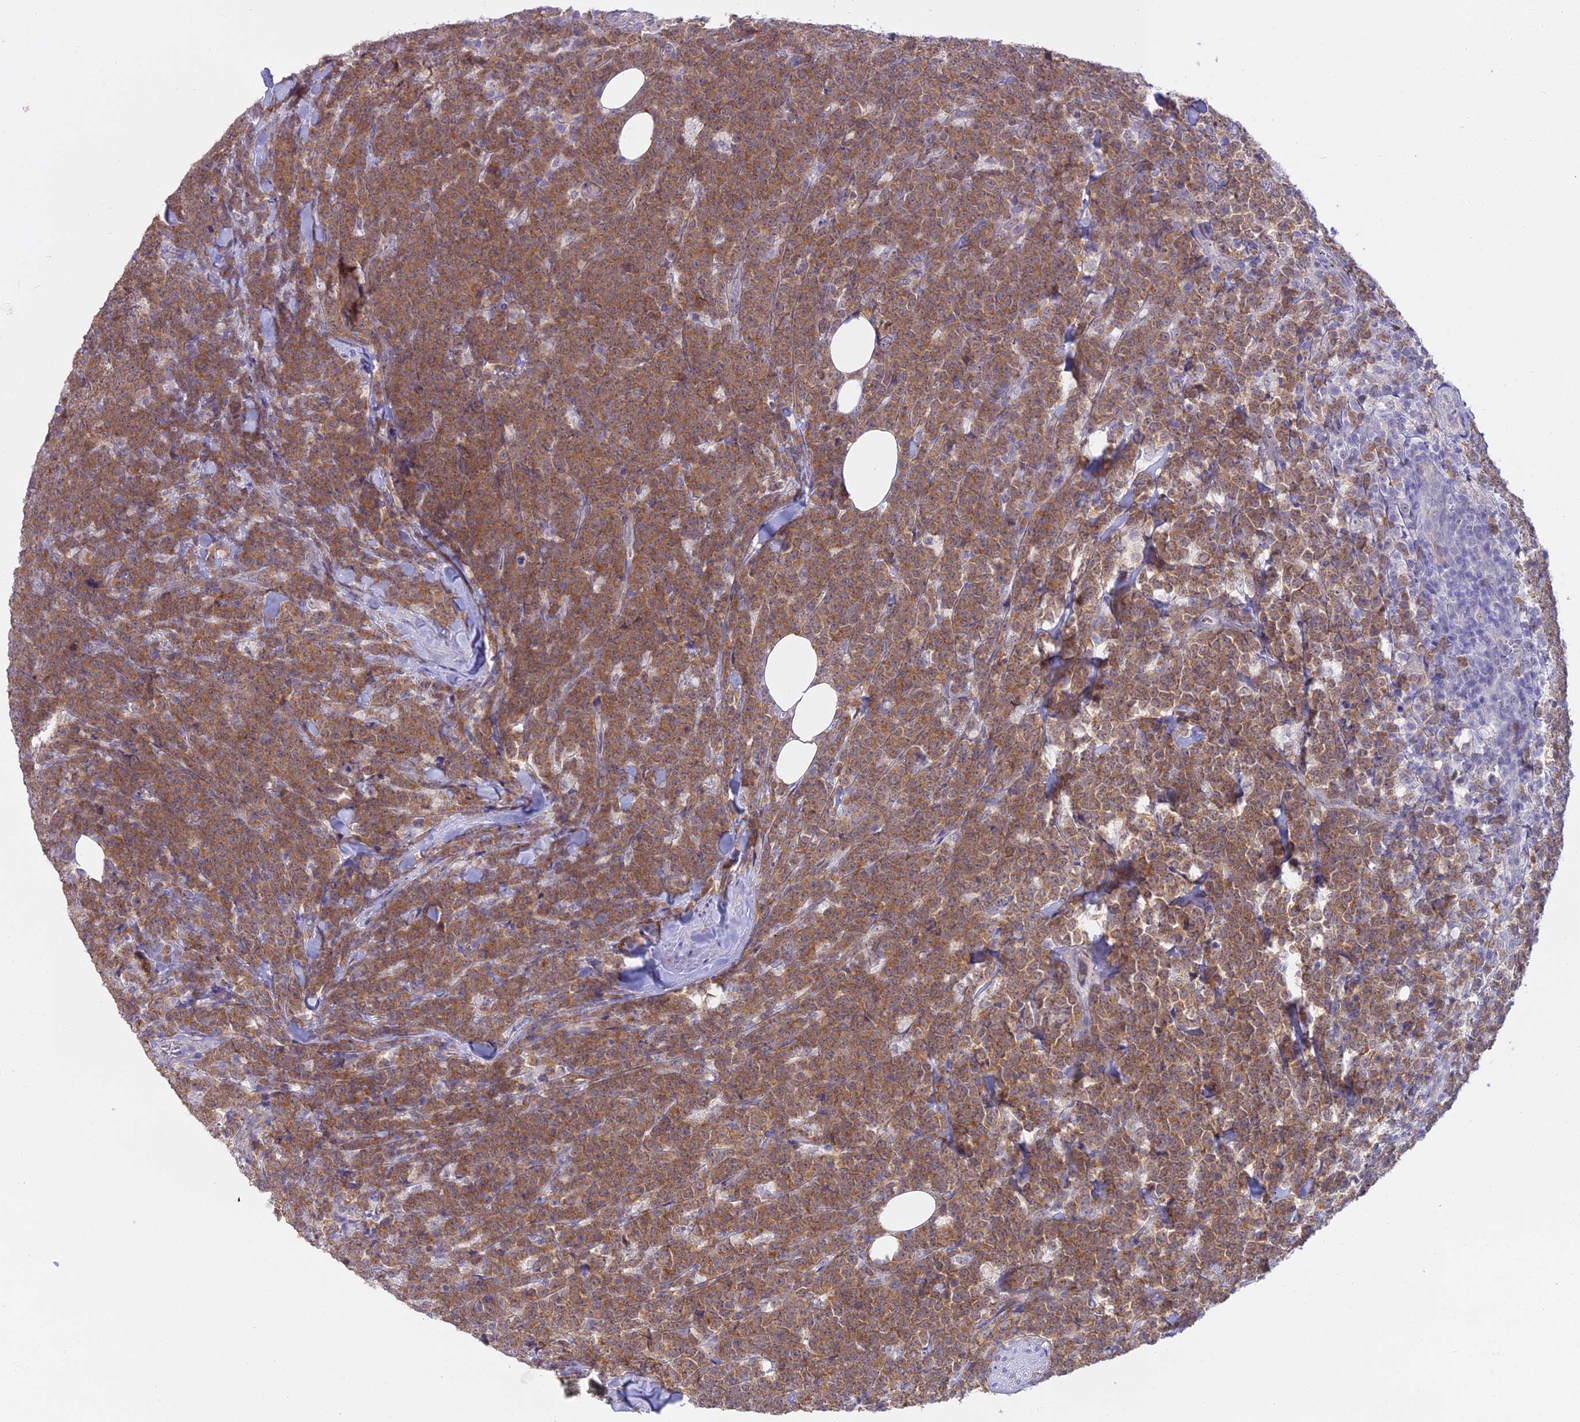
{"staining": {"intensity": "moderate", "quantity": ">75%", "location": "cytoplasmic/membranous"}, "tissue": "lymphoma", "cell_type": "Tumor cells", "image_type": "cancer", "snomed": [{"axis": "morphology", "description": "Malignant lymphoma, non-Hodgkin's type, High grade"}, {"axis": "topography", "description": "Small intestine"}], "caption": "Immunohistochemistry (IHC) histopathology image of neoplastic tissue: lymphoma stained using immunohistochemistry displays medium levels of moderate protein expression localized specifically in the cytoplasmic/membranous of tumor cells, appearing as a cytoplasmic/membranous brown color.", "gene": "BLNK", "patient": {"sex": "male", "age": 8}}